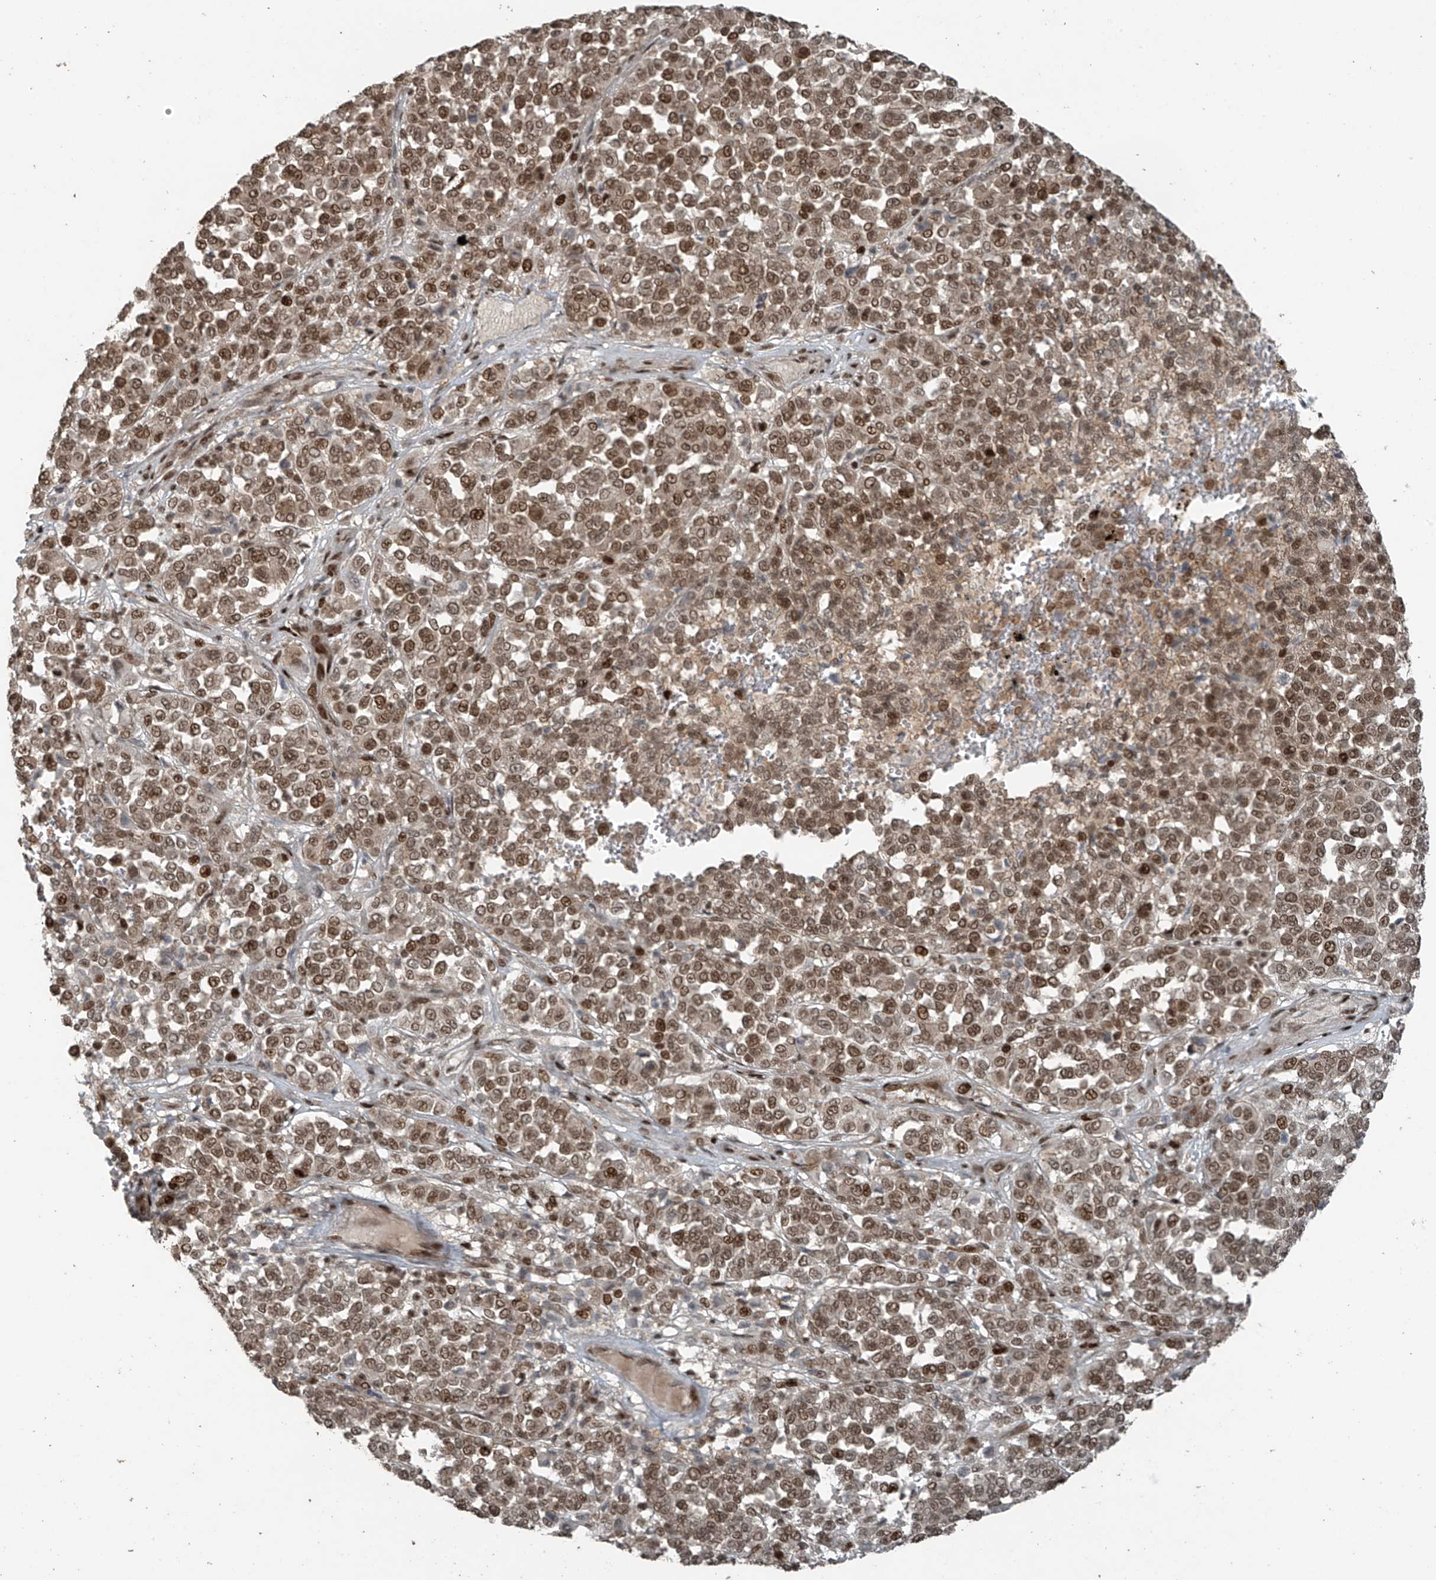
{"staining": {"intensity": "moderate", "quantity": ">75%", "location": "cytoplasmic/membranous,nuclear"}, "tissue": "melanoma", "cell_type": "Tumor cells", "image_type": "cancer", "snomed": [{"axis": "morphology", "description": "Malignant melanoma, Metastatic site"}, {"axis": "topography", "description": "Pancreas"}], "caption": "Immunohistochemistry (IHC) micrograph of melanoma stained for a protein (brown), which demonstrates medium levels of moderate cytoplasmic/membranous and nuclear positivity in approximately >75% of tumor cells.", "gene": "PCNP", "patient": {"sex": "female", "age": 30}}